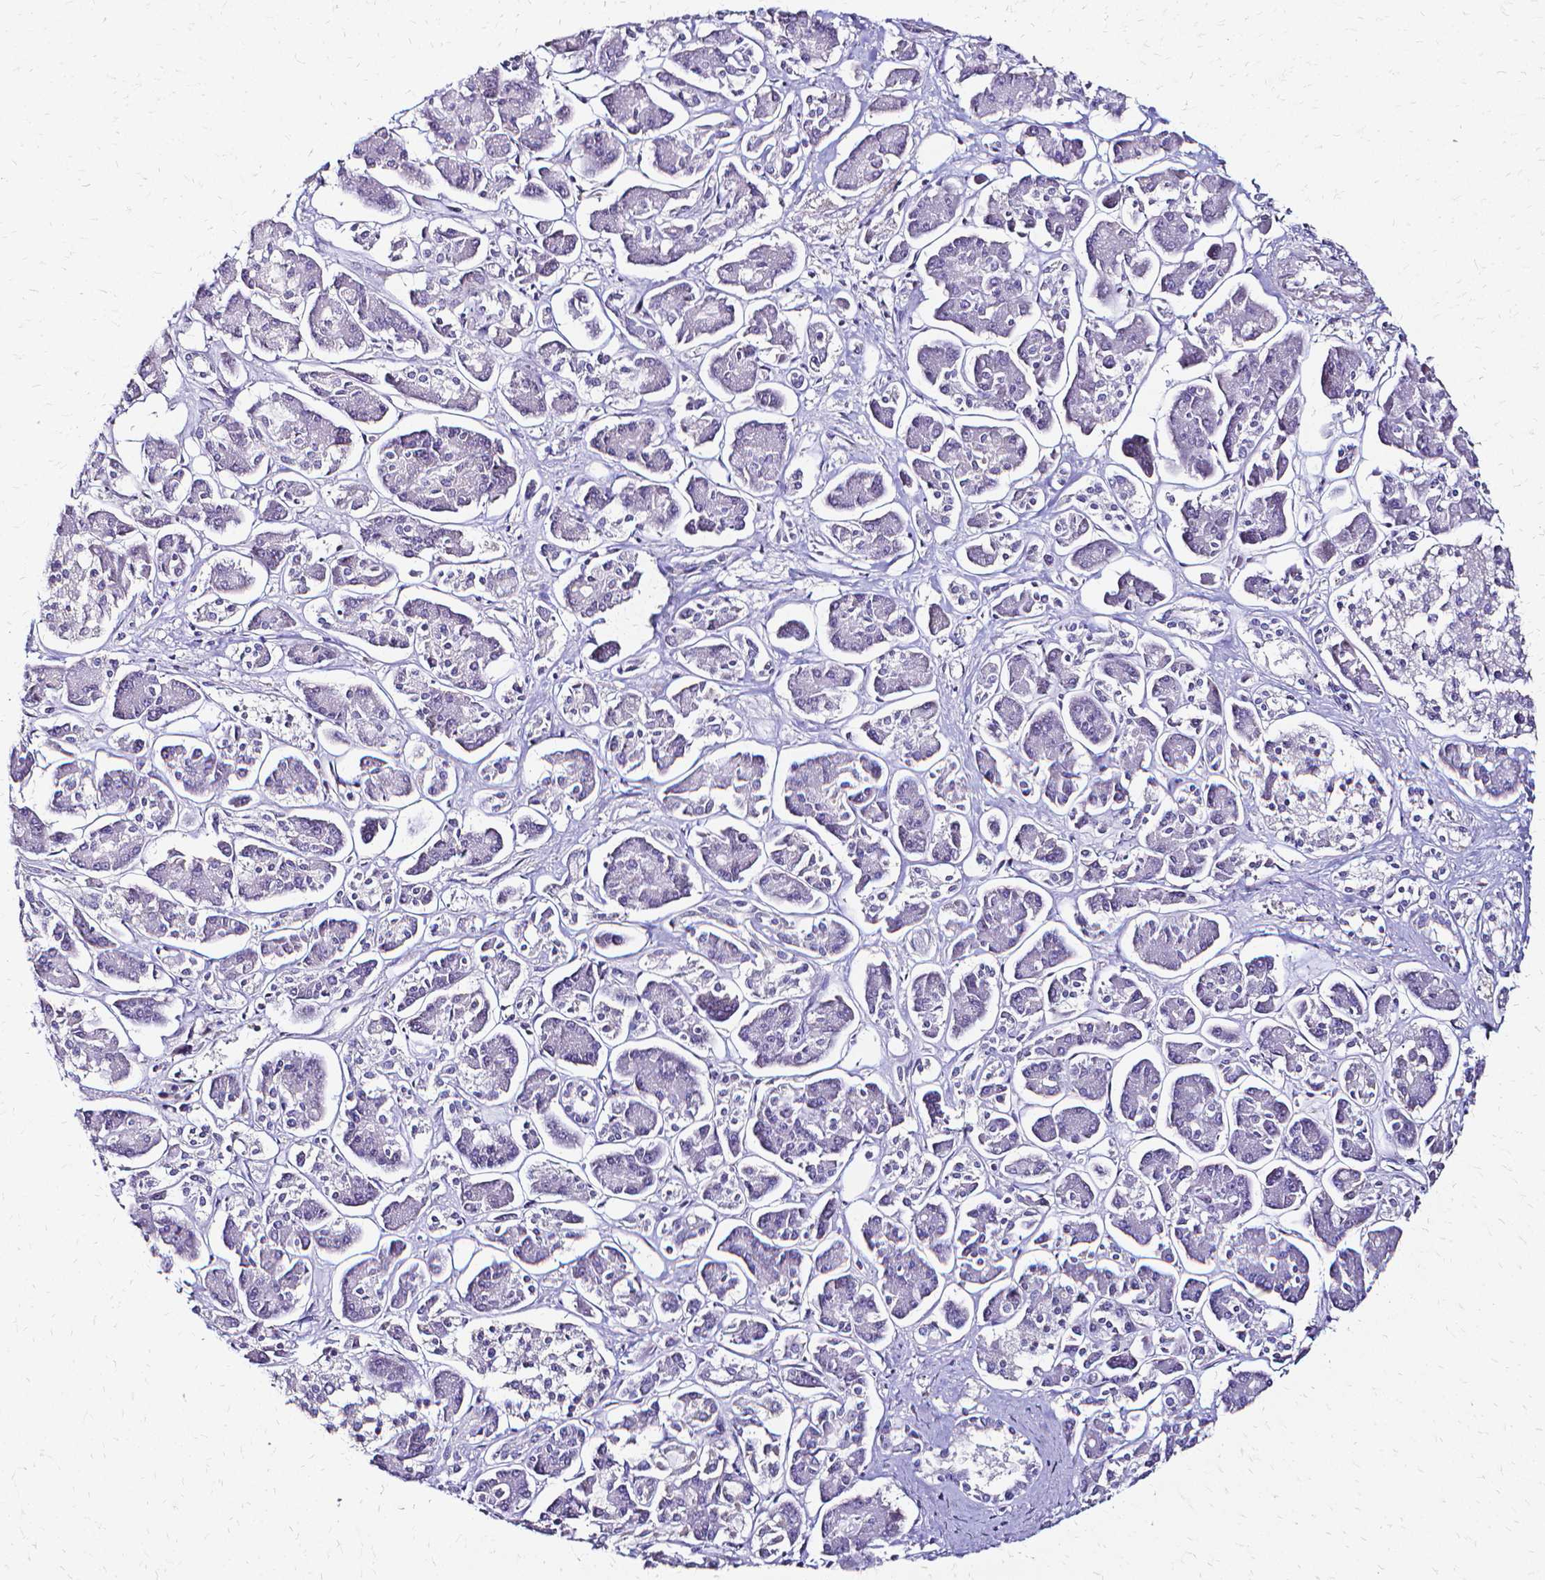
{"staining": {"intensity": "negative", "quantity": "none", "location": "none"}, "tissue": "pancreatic cancer", "cell_type": "Tumor cells", "image_type": "cancer", "snomed": [{"axis": "morphology", "description": "Adenocarcinoma, NOS"}, {"axis": "topography", "description": "Pancreas"}], "caption": "IHC of human pancreatic cancer (adenocarcinoma) demonstrates no staining in tumor cells.", "gene": "CCNB1", "patient": {"sex": "male", "age": 85}}